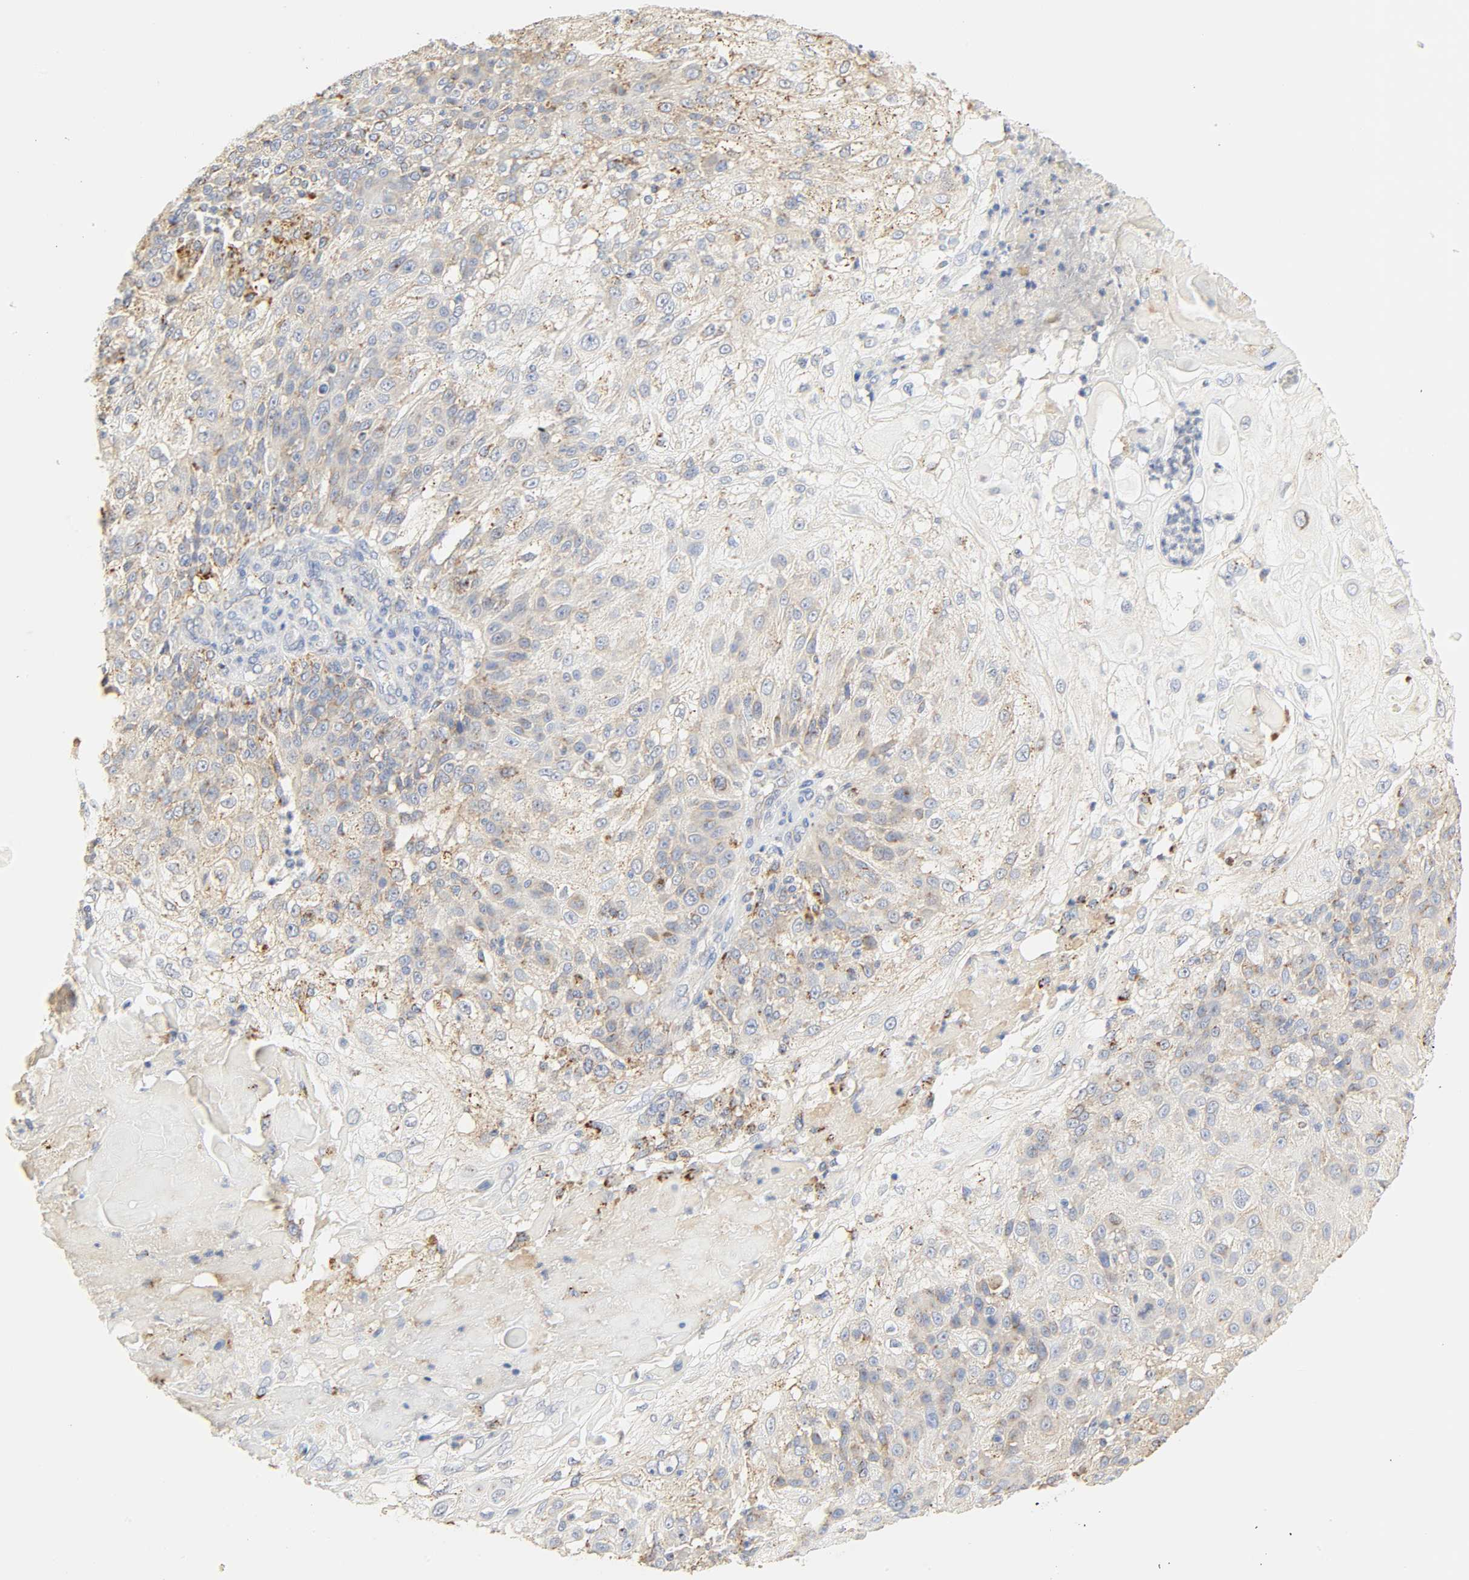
{"staining": {"intensity": "weak", "quantity": "25%-75%", "location": "cytoplasmic/membranous"}, "tissue": "skin cancer", "cell_type": "Tumor cells", "image_type": "cancer", "snomed": [{"axis": "morphology", "description": "Normal tissue, NOS"}, {"axis": "morphology", "description": "Squamous cell carcinoma, NOS"}, {"axis": "topography", "description": "Skin"}], "caption": "Immunohistochemical staining of human skin cancer displays low levels of weak cytoplasmic/membranous staining in approximately 25%-75% of tumor cells.", "gene": "CAMK2A", "patient": {"sex": "female", "age": 83}}